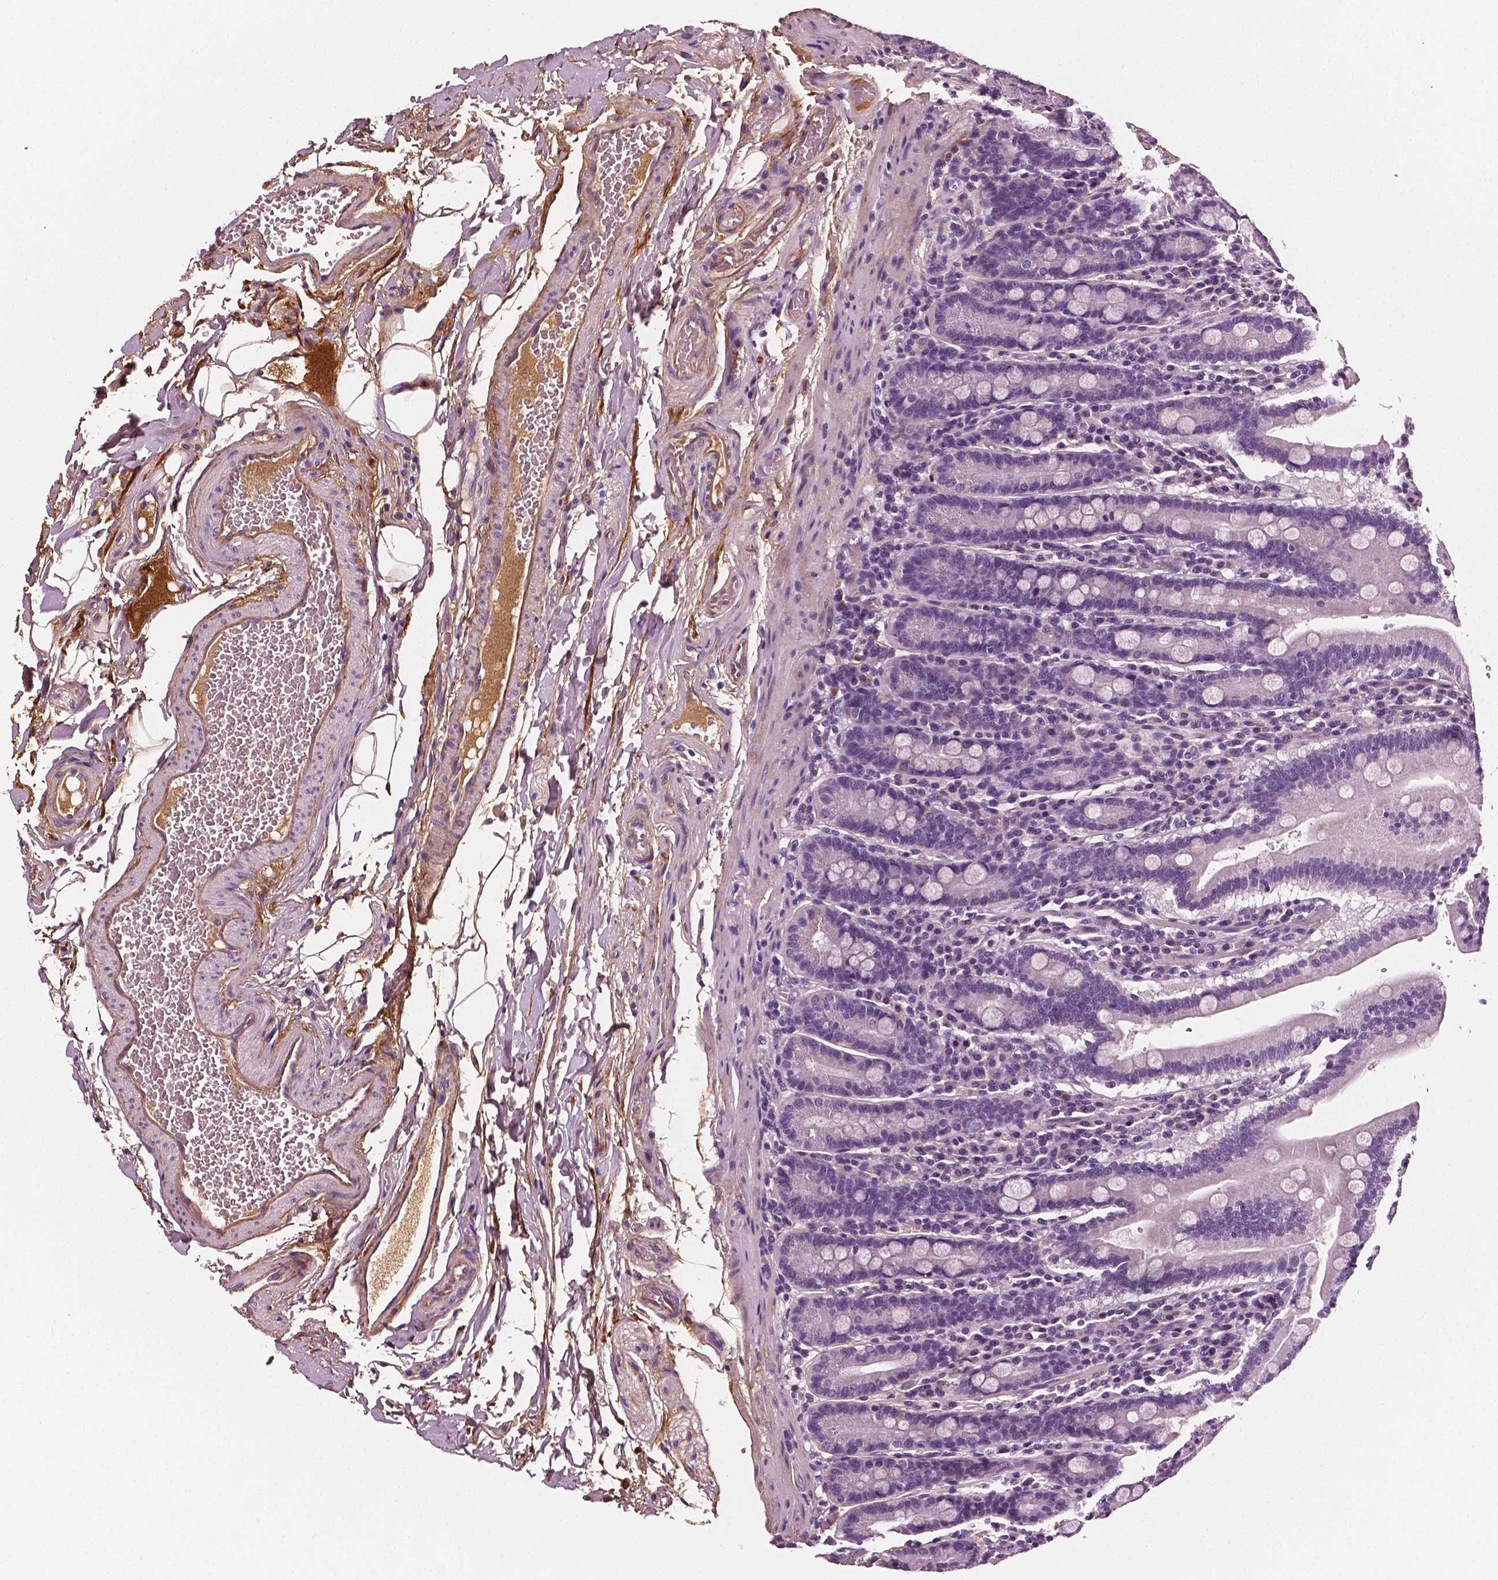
{"staining": {"intensity": "negative", "quantity": "none", "location": "none"}, "tissue": "small intestine", "cell_type": "Glandular cells", "image_type": "normal", "snomed": [{"axis": "morphology", "description": "Normal tissue, NOS"}, {"axis": "topography", "description": "Small intestine"}], "caption": "This is a photomicrograph of immunohistochemistry (IHC) staining of normal small intestine, which shows no expression in glandular cells.", "gene": "FBLN1", "patient": {"sex": "male", "age": 26}}